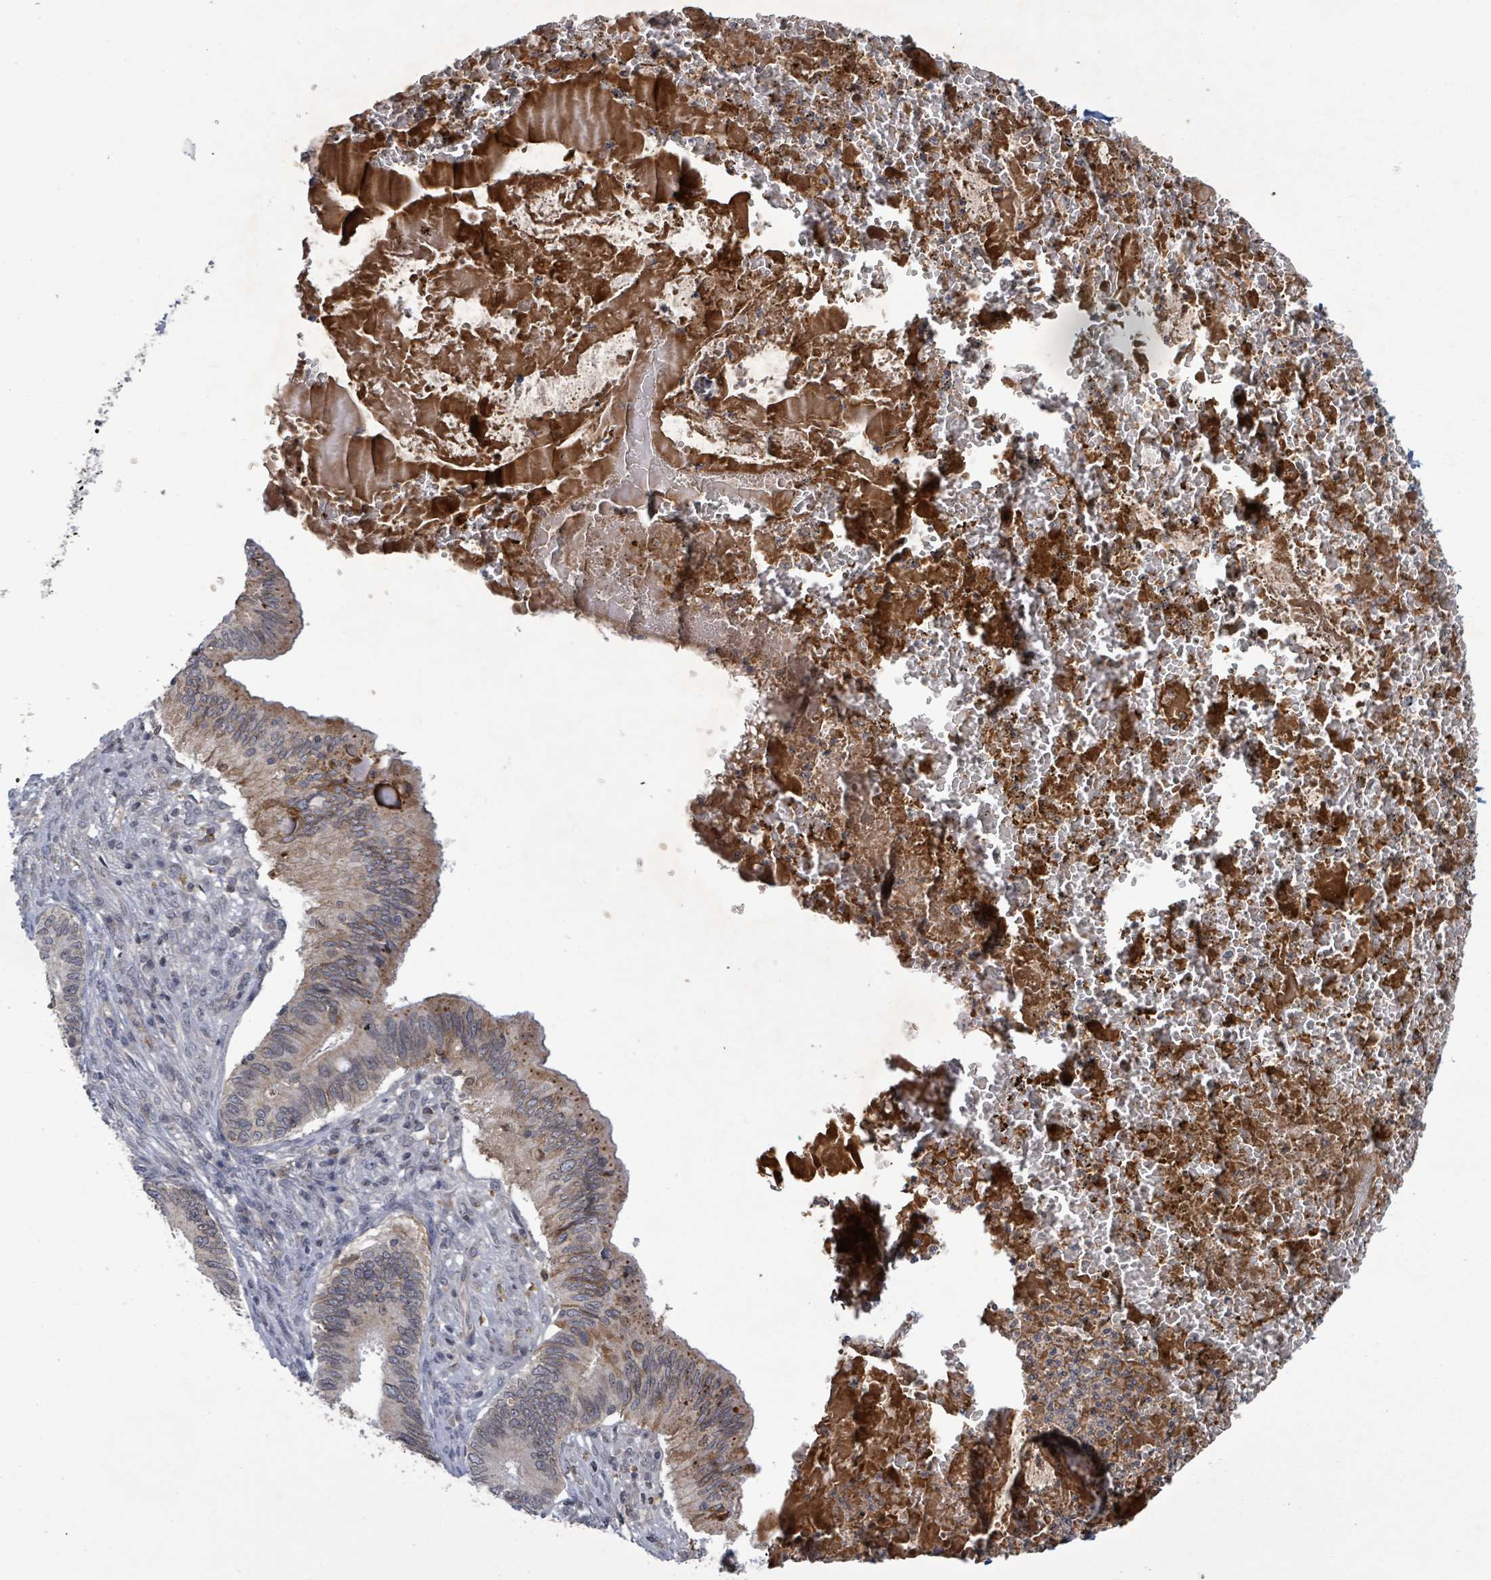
{"staining": {"intensity": "moderate", "quantity": "<25%", "location": "cytoplasmic/membranous"}, "tissue": "cervical cancer", "cell_type": "Tumor cells", "image_type": "cancer", "snomed": [{"axis": "morphology", "description": "Adenocarcinoma, NOS"}, {"axis": "topography", "description": "Cervix"}], "caption": "IHC image of neoplastic tissue: human cervical cancer (adenocarcinoma) stained using IHC displays low levels of moderate protein expression localized specifically in the cytoplasmic/membranous of tumor cells, appearing as a cytoplasmic/membranous brown color.", "gene": "GRM8", "patient": {"sex": "female", "age": 42}}